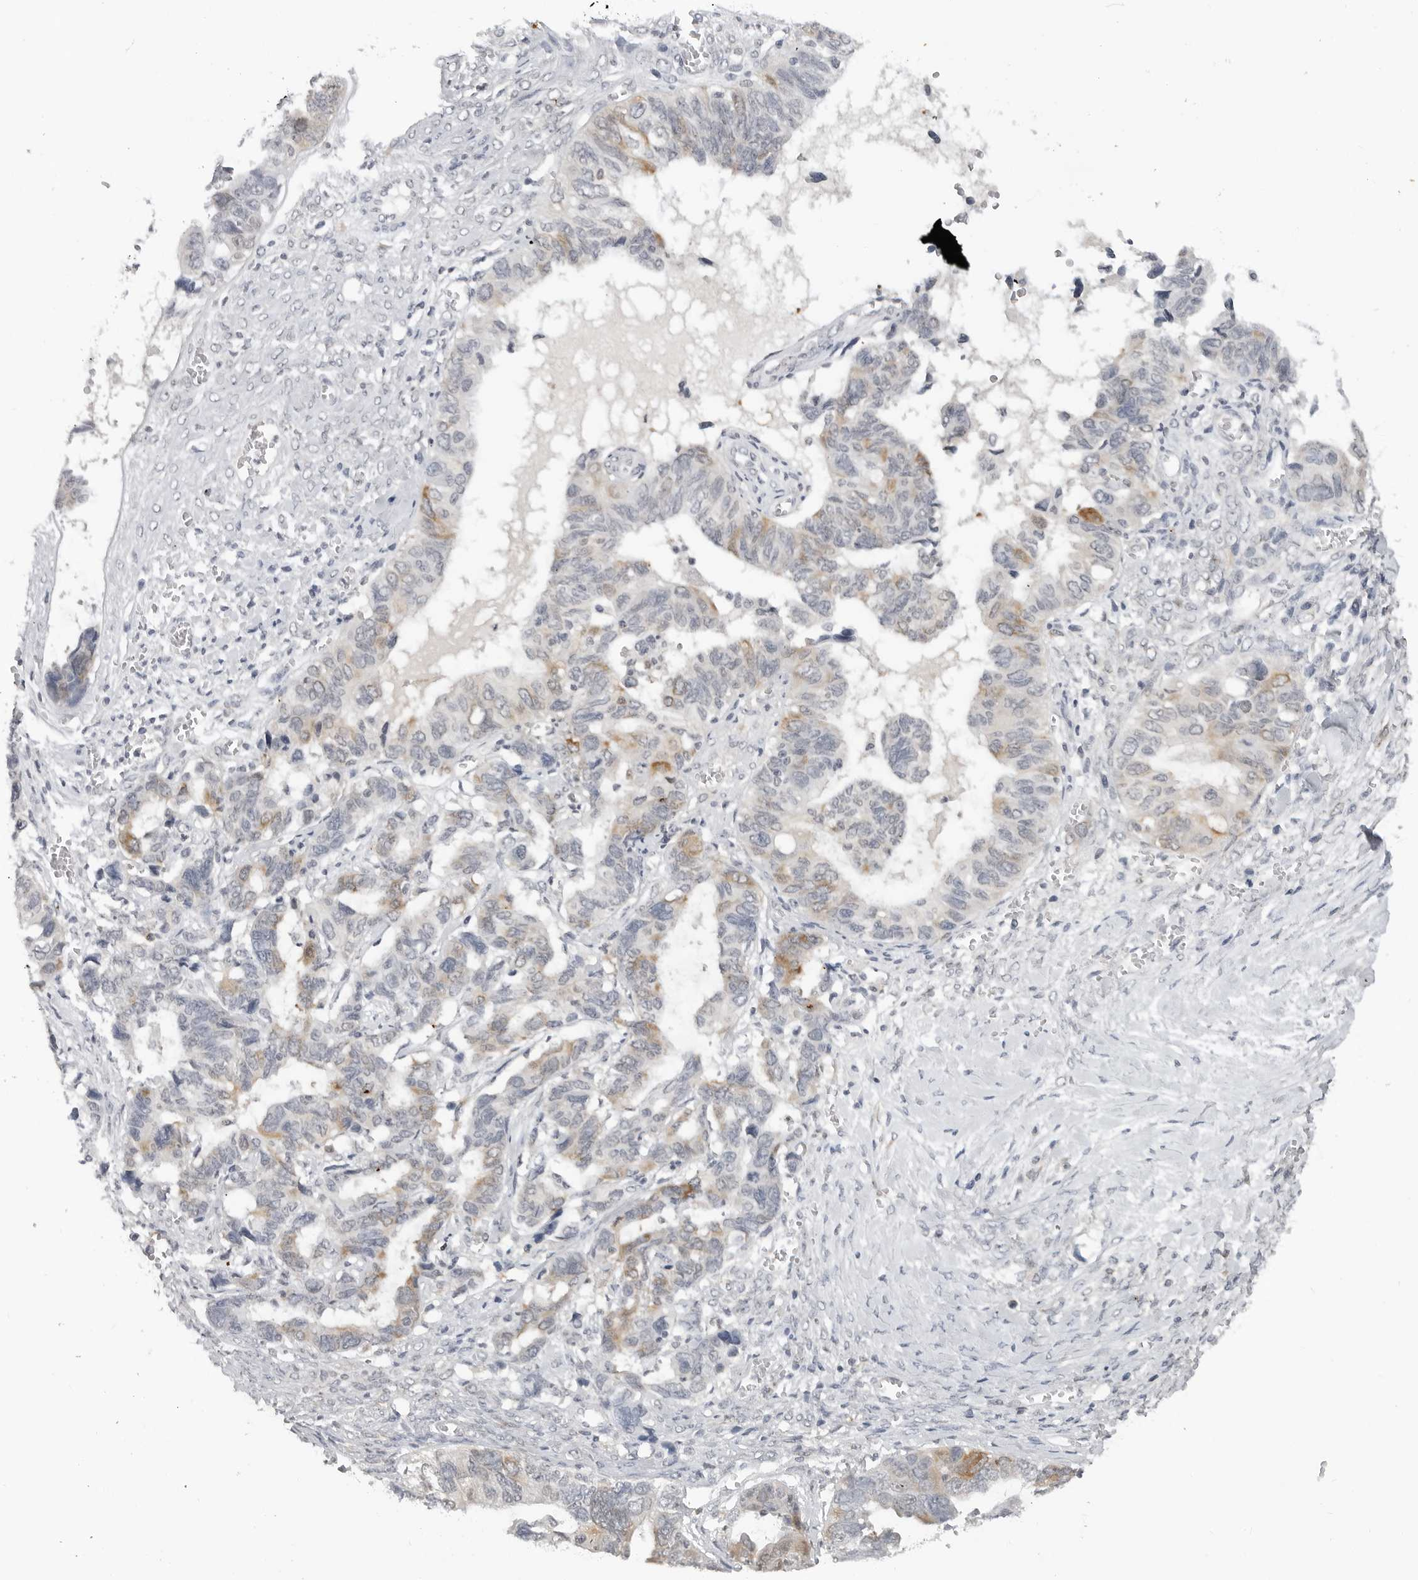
{"staining": {"intensity": "moderate", "quantity": "<25%", "location": "cytoplasmic/membranous"}, "tissue": "ovarian cancer", "cell_type": "Tumor cells", "image_type": "cancer", "snomed": [{"axis": "morphology", "description": "Cystadenocarcinoma, serous, NOS"}, {"axis": "topography", "description": "Ovary"}], "caption": "High-power microscopy captured an immunohistochemistry (IHC) photomicrograph of ovarian cancer (serous cystadenocarcinoma), revealing moderate cytoplasmic/membranous positivity in about <25% of tumor cells.", "gene": "RRM1", "patient": {"sex": "female", "age": 79}}